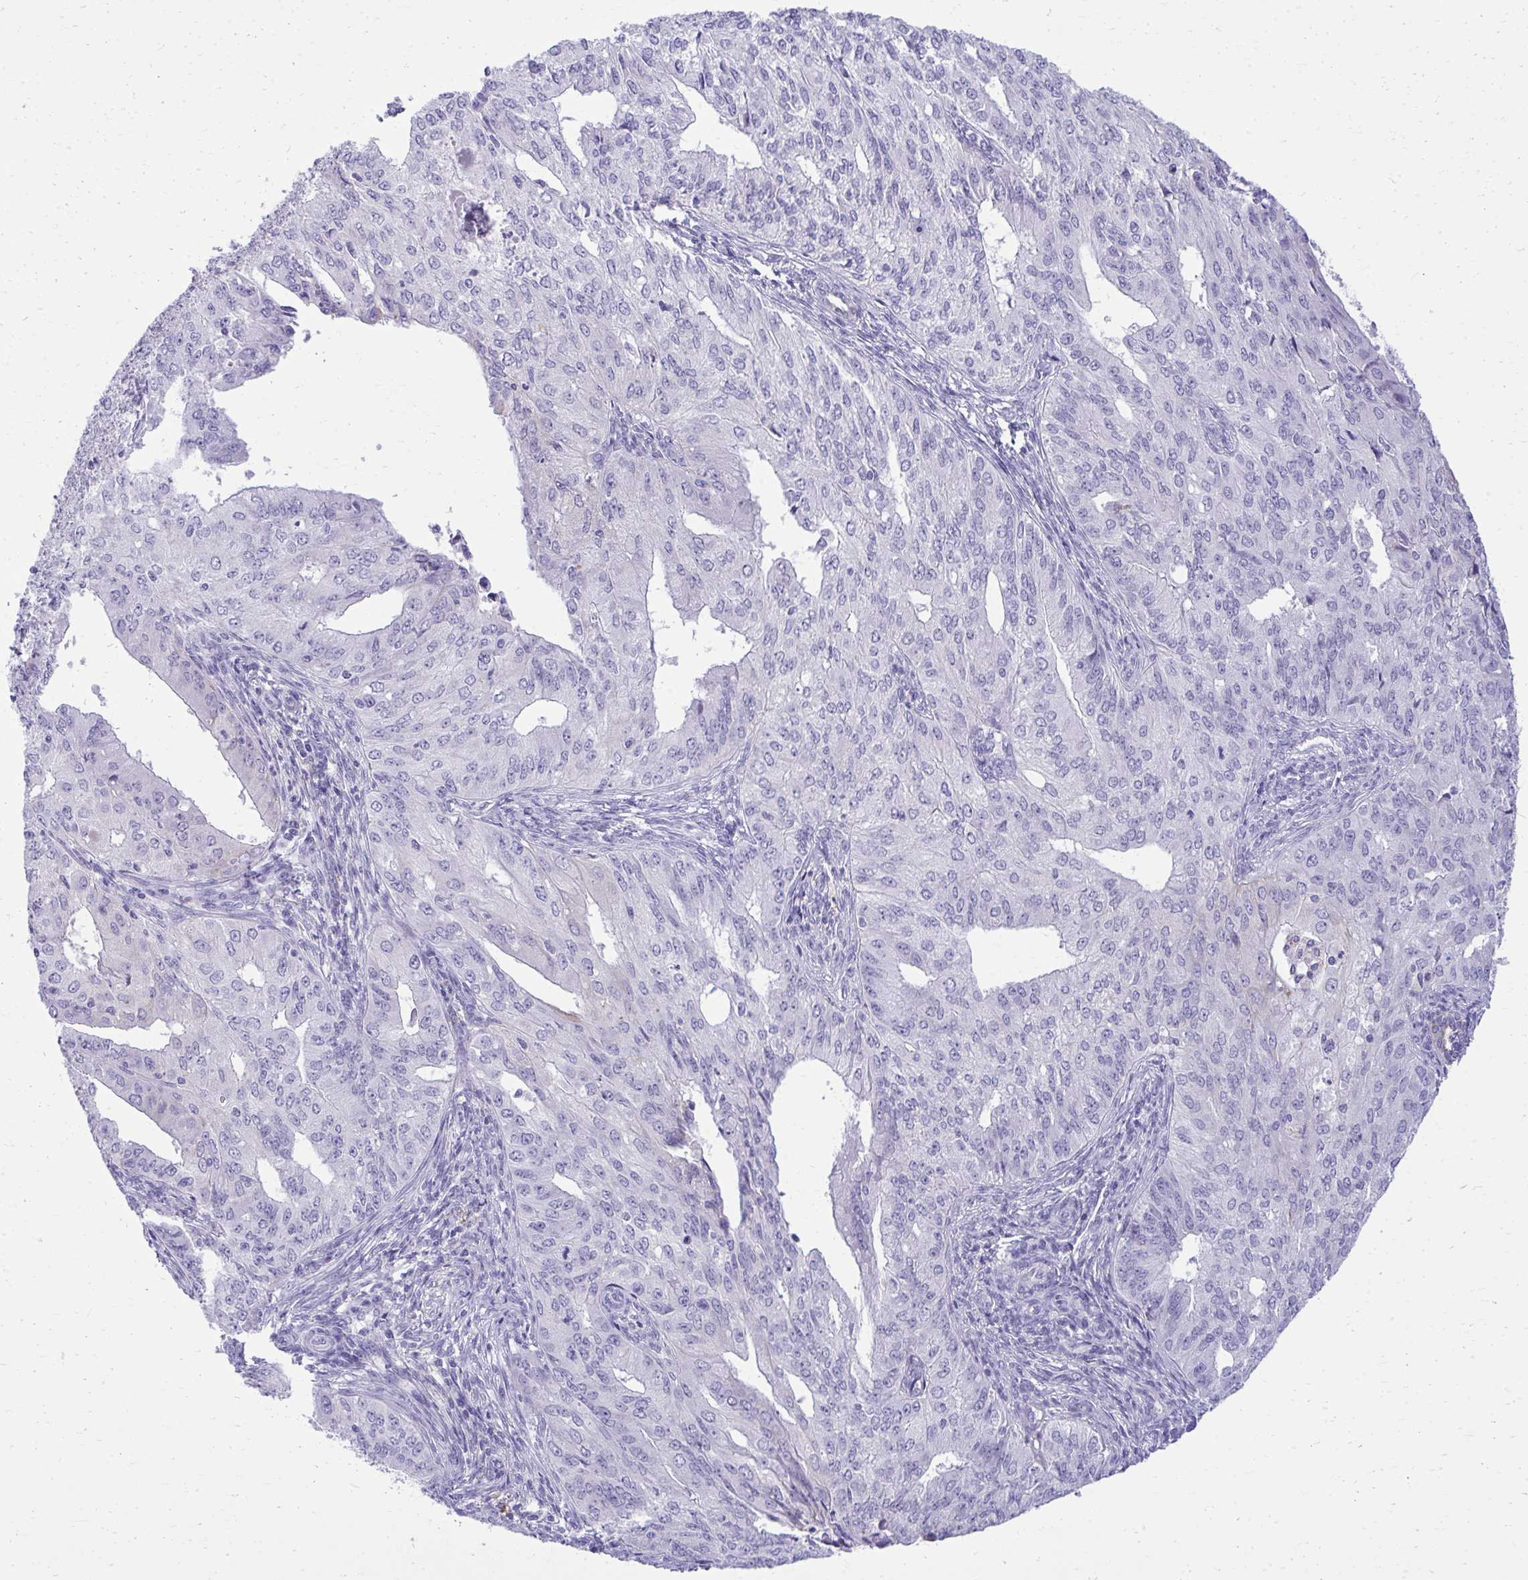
{"staining": {"intensity": "negative", "quantity": "none", "location": "none"}, "tissue": "endometrial cancer", "cell_type": "Tumor cells", "image_type": "cancer", "snomed": [{"axis": "morphology", "description": "Adenocarcinoma, NOS"}, {"axis": "topography", "description": "Endometrium"}], "caption": "Immunohistochemistry histopathology image of neoplastic tissue: endometrial adenocarcinoma stained with DAB (3,3'-diaminobenzidine) displays no significant protein staining in tumor cells. (DAB immunohistochemistry with hematoxylin counter stain).", "gene": "AIG1", "patient": {"sex": "female", "age": 50}}